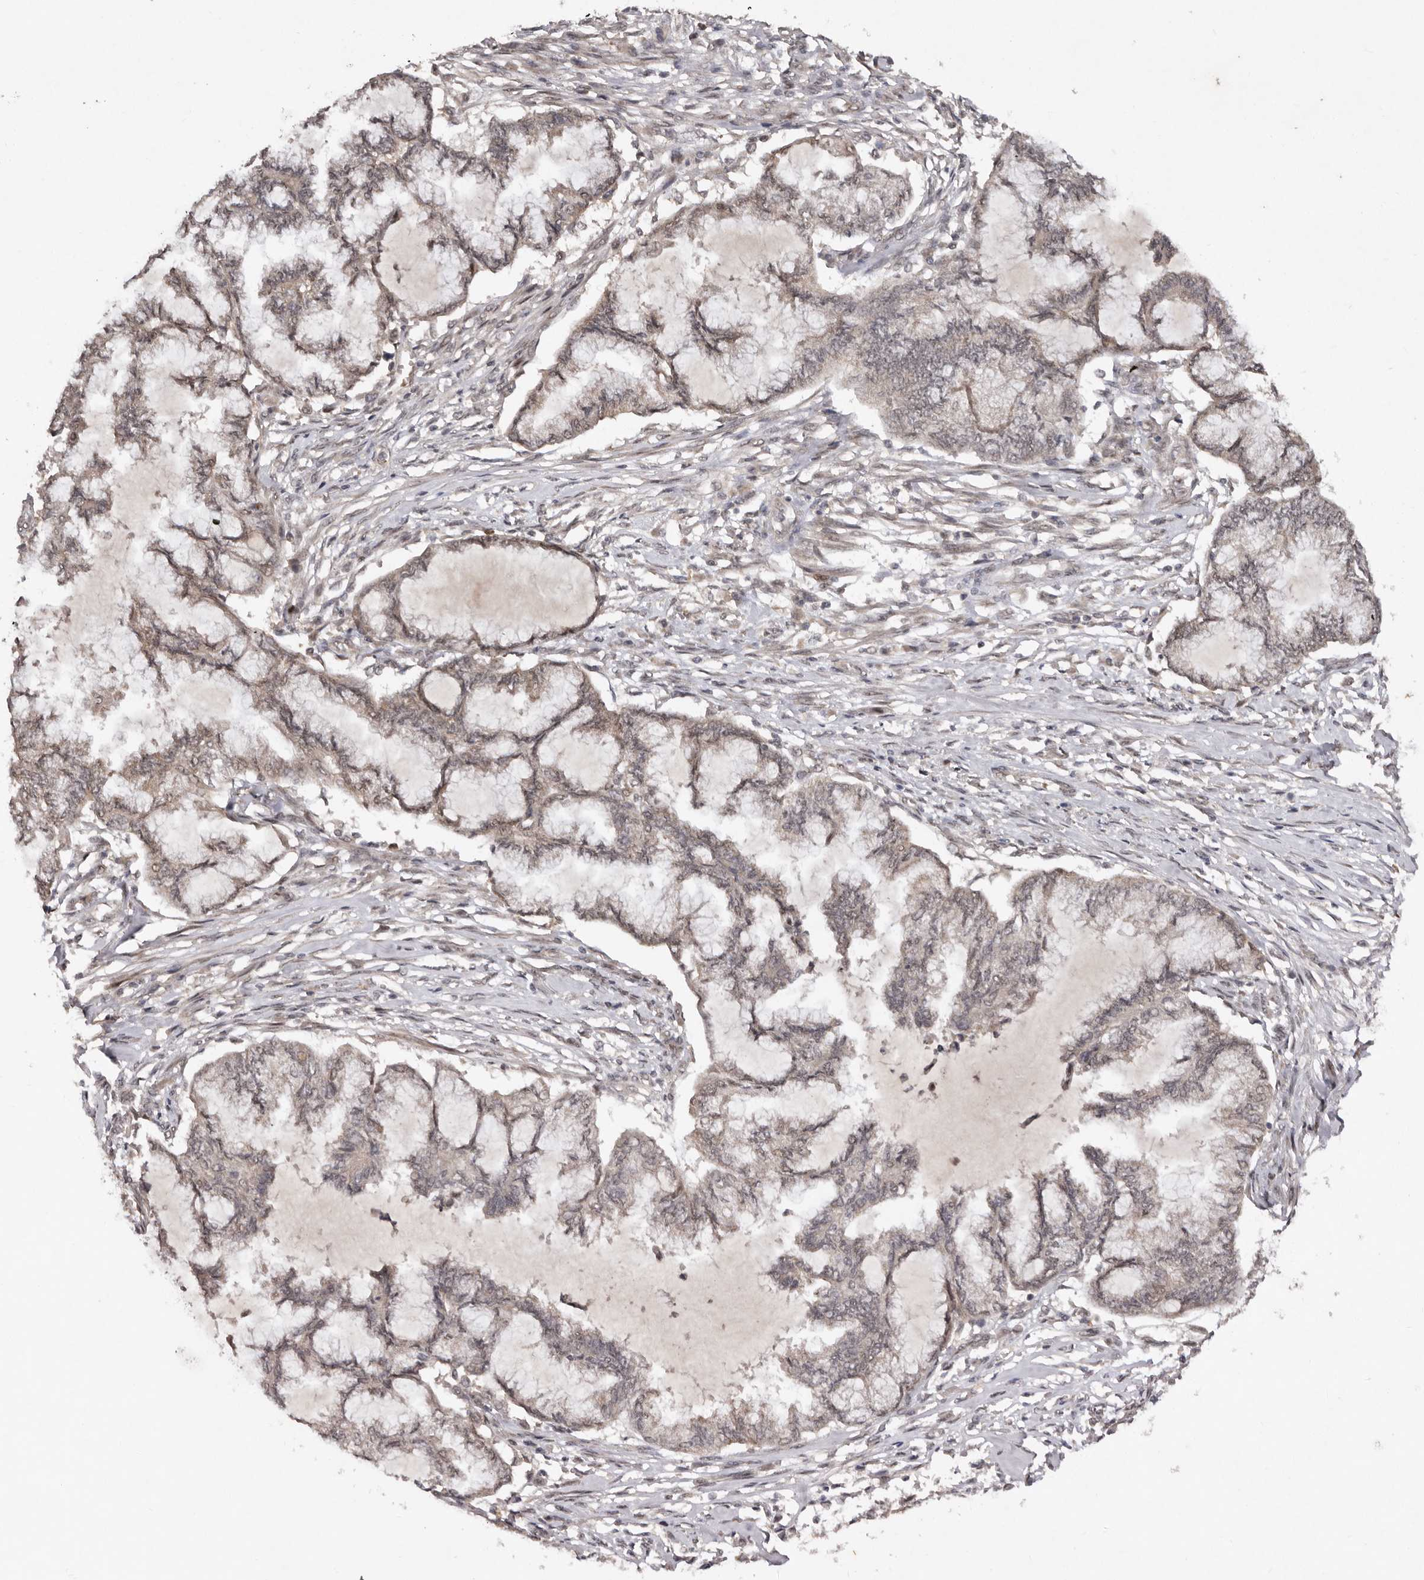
{"staining": {"intensity": "moderate", "quantity": ">75%", "location": "cytoplasmic/membranous"}, "tissue": "endometrial cancer", "cell_type": "Tumor cells", "image_type": "cancer", "snomed": [{"axis": "morphology", "description": "Adenocarcinoma, NOS"}, {"axis": "topography", "description": "Endometrium"}], "caption": "Adenocarcinoma (endometrial) stained for a protein demonstrates moderate cytoplasmic/membranous positivity in tumor cells.", "gene": "ABL1", "patient": {"sex": "female", "age": 86}}